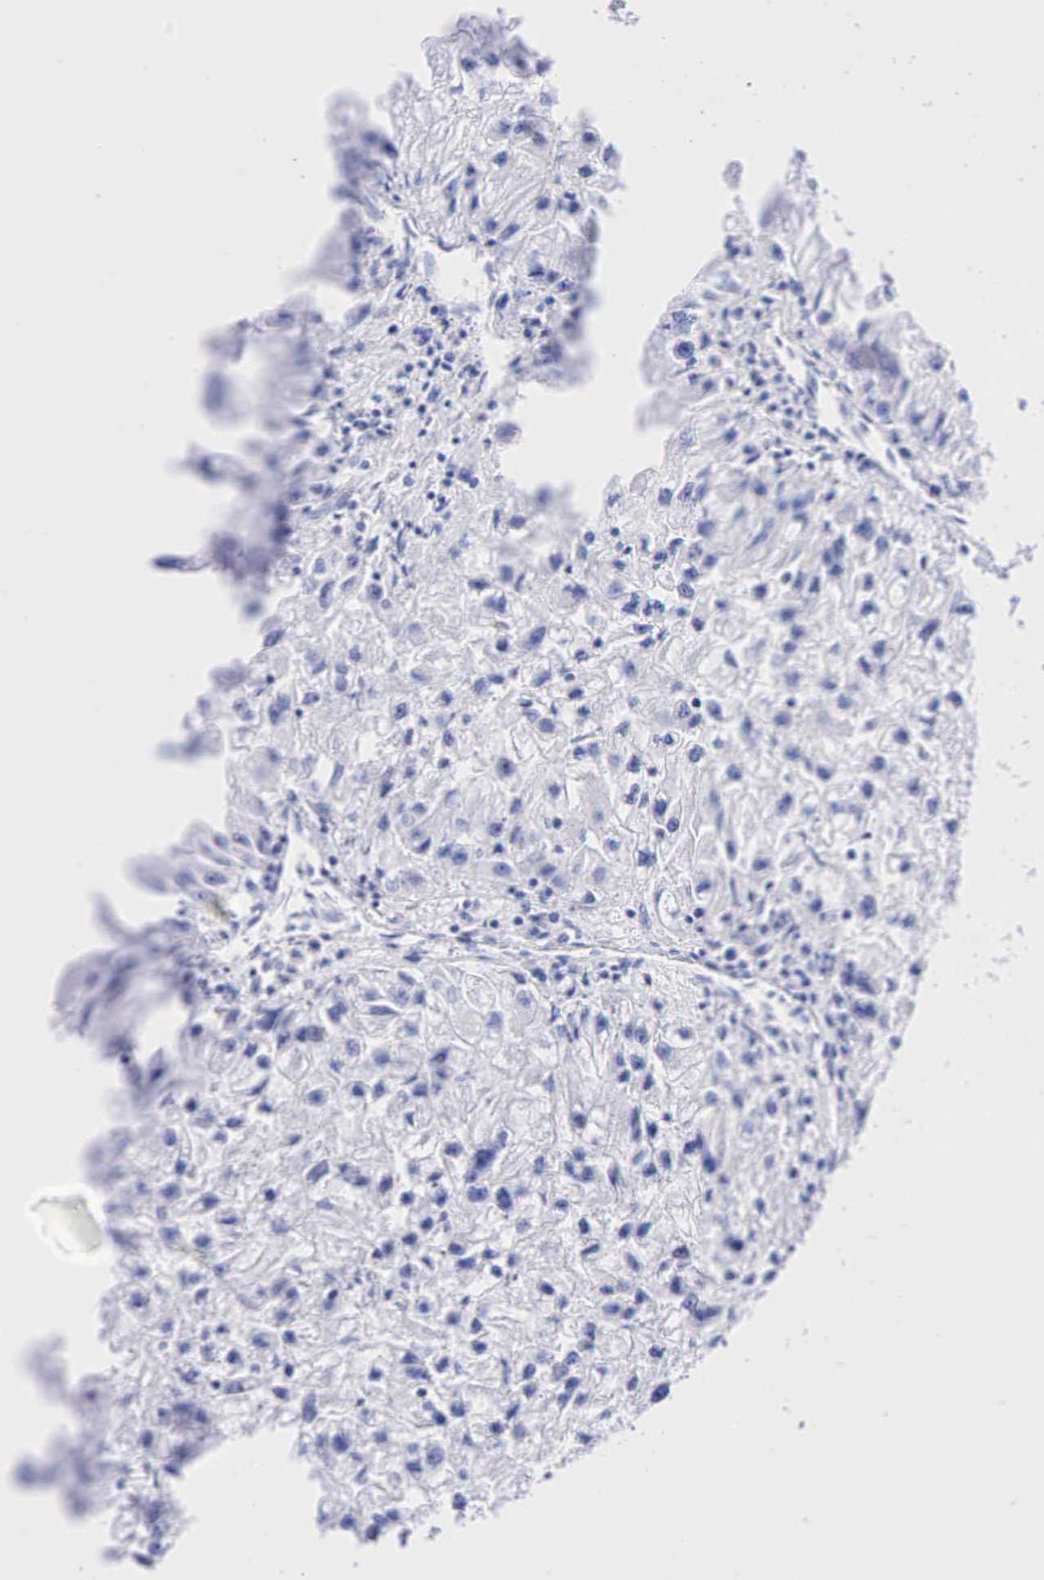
{"staining": {"intensity": "negative", "quantity": "none", "location": "none"}, "tissue": "renal cancer", "cell_type": "Tumor cells", "image_type": "cancer", "snomed": [{"axis": "morphology", "description": "Adenocarcinoma, NOS"}, {"axis": "topography", "description": "Kidney"}], "caption": "Tumor cells show no significant protein positivity in renal adenocarcinoma.", "gene": "CHGA", "patient": {"sex": "male", "age": 59}}